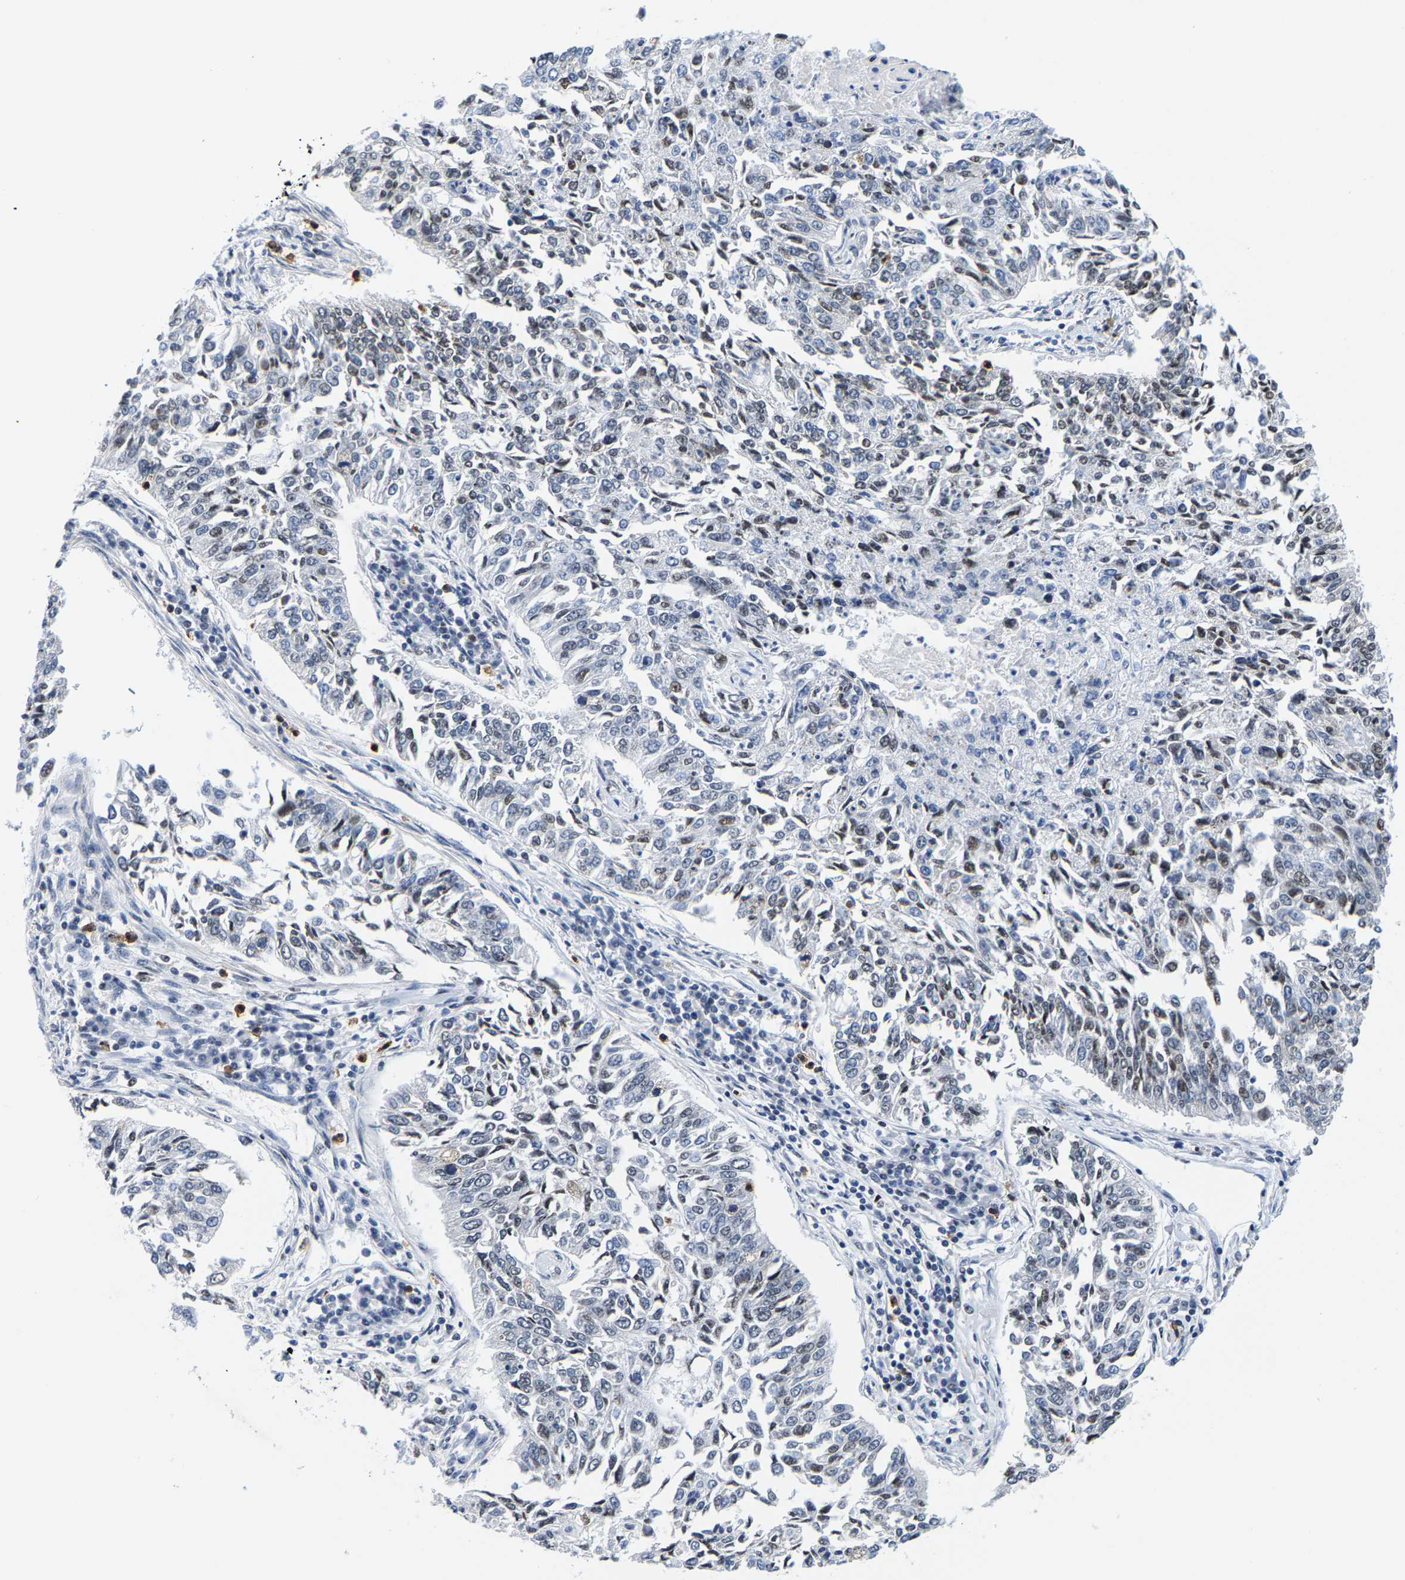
{"staining": {"intensity": "weak", "quantity": "<25%", "location": "nuclear"}, "tissue": "lung cancer", "cell_type": "Tumor cells", "image_type": "cancer", "snomed": [{"axis": "morphology", "description": "Normal tissue, NOS"}, {"axis": "morphology", "description": "Squamous cell carcinoma, NOS"}, {"axis": "topography", "description": "Cartilage tissue"}, {"axis": "topography", "description": "Bronchus"}, {"axis": "topography", "description": "Lung"}], "caption": "There is no significant staining in tumor cells of lung cancer (squamous cell carcinoma).", "gene": "SETD1B", "patient": {"sex": "female", "age": 49}}